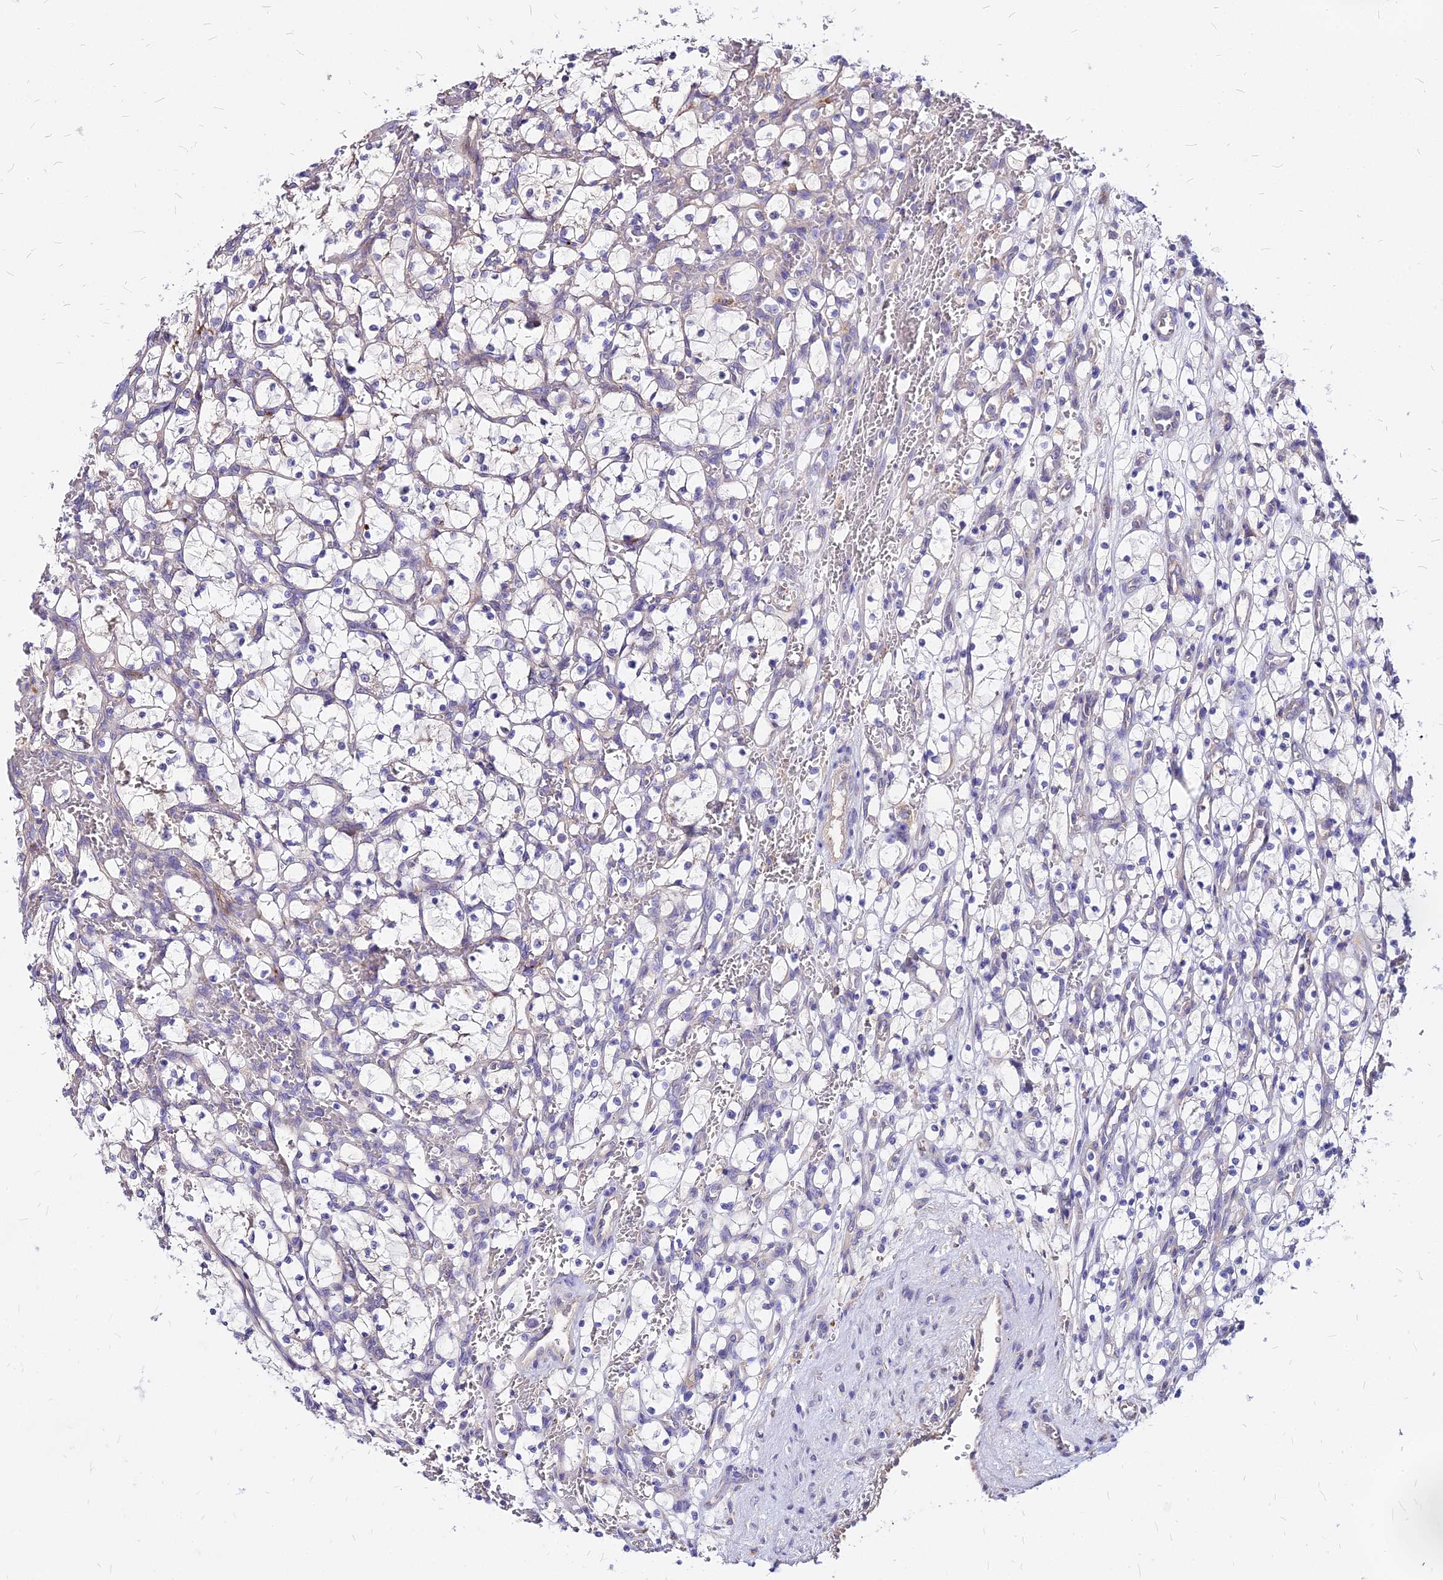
{"staining": {"intensity": "negative", "quantity": "none", "location": "none"}, "tissue": "renal cancer", "cell_type": "Tumor cells", "image_type": "cancer", "snomed": [{"axis": "morphology", "description": "Adenocarcinoma, NOS"}, {"axis": "topography", "description": "Kidney"}], "caption": "A high-resolution image shows immunohistochemistry (IHC) staining of renal cancer, which displays no significant expression in tumor cells. The staining was performed using DAB to visualize the protein expression in brown, while the nuclei were stained in blue with hematoxylin (Magnification: 20x).", "gene": "COMMD10", "patient": {"sex": "female", "age": 69}}